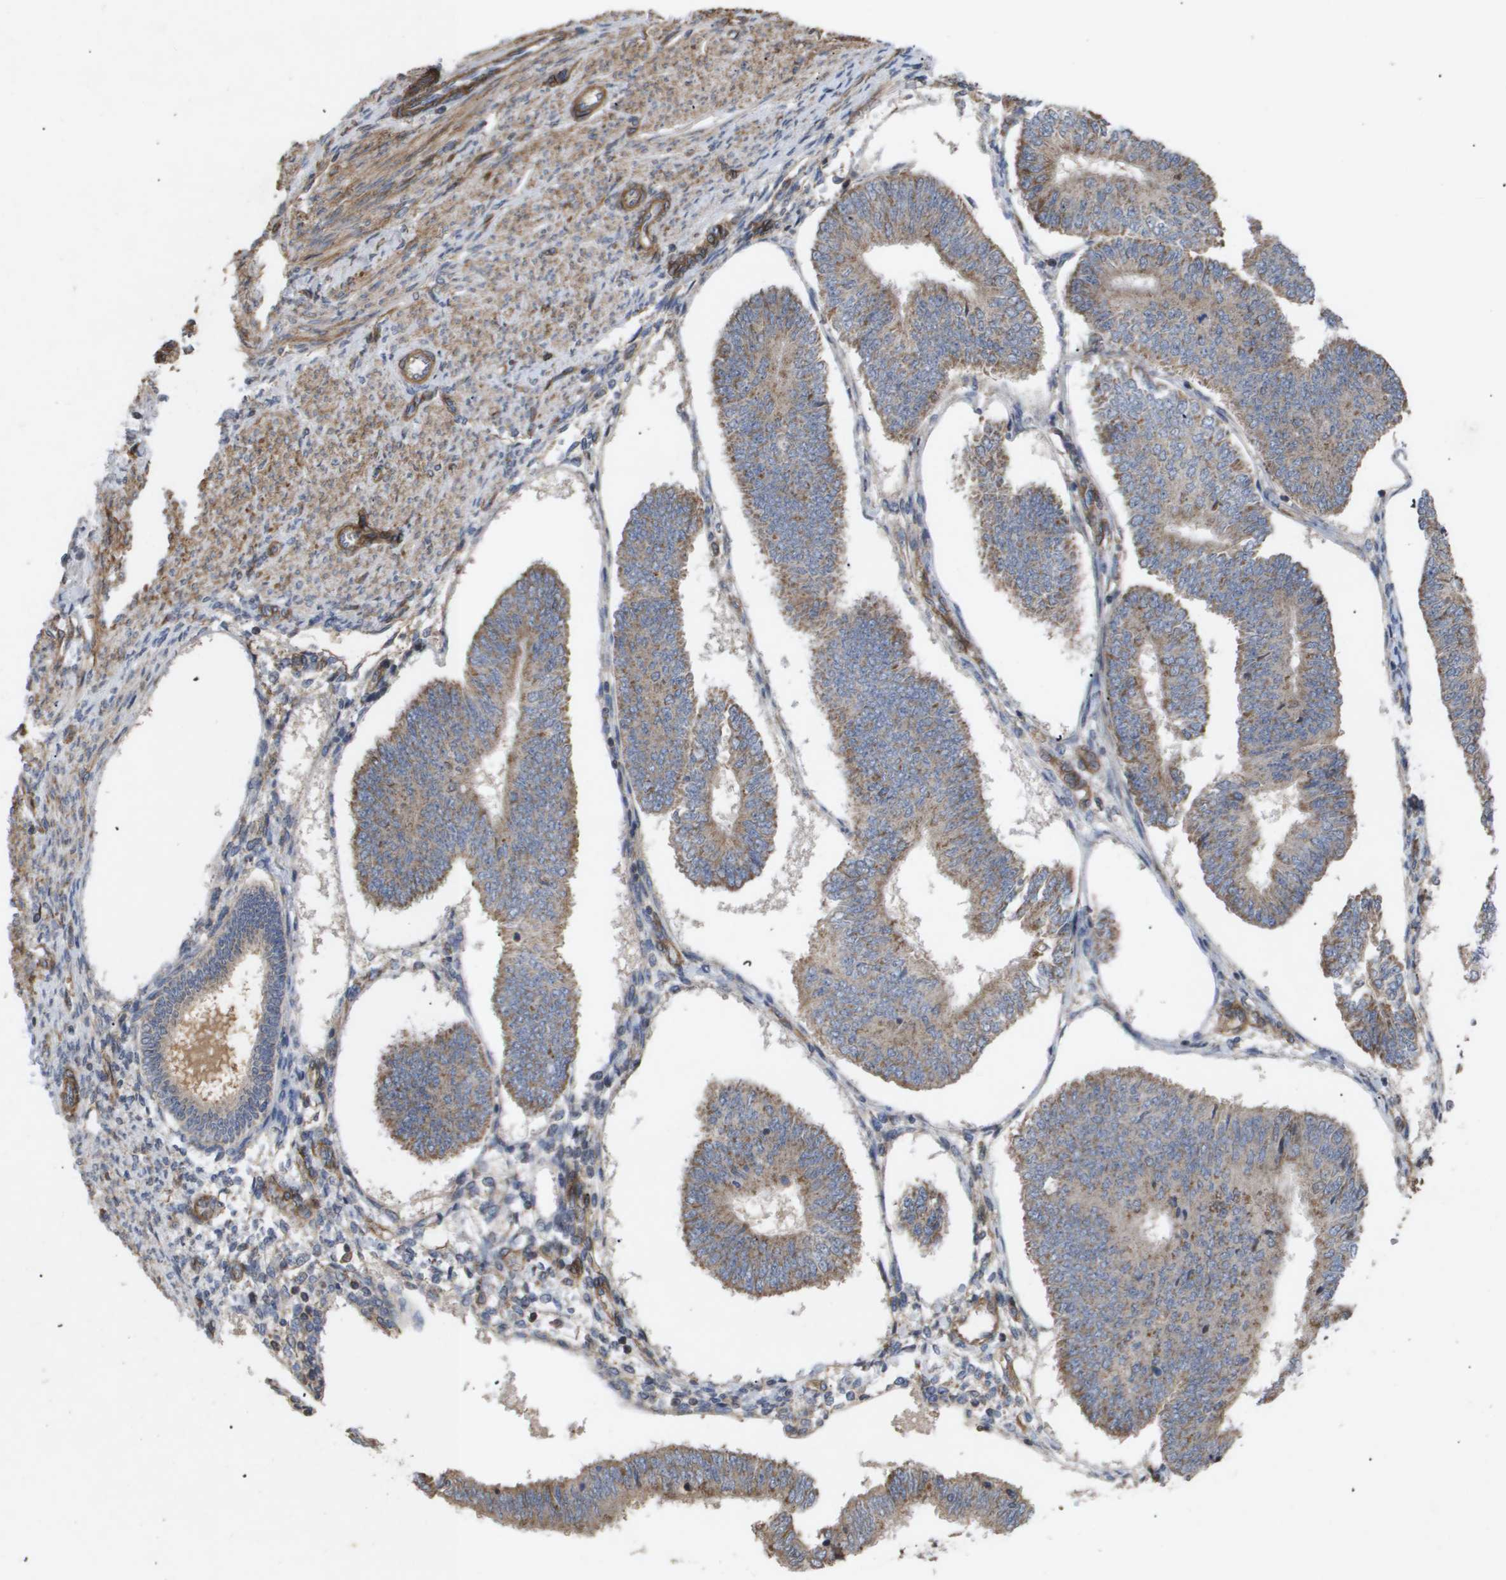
{"staining": {"intensity": "moderate", "quantity": ">75%", "location": "cytoplasmic/membranous"}, "tissue": "endometrial cancer", "cell_type": "Tumor cells", "image_type": "cancer", "snomed": [{"axis": "morphology", "description": "Adenocarcinoma, NOS"}, {"axis": "topography", "description": "Endometrium"}], "caption": "A brown stain labels moderate cytoplasmic/membranous positivity of a protein in endometrial cancer (adenocarcinoma) tumor cells. Immunohistochemistry (ihc) stains the protein in brown and the nuclei are stained blue.", "gene": "TNS1", "patient": {"sex": "female", "age": 58}}